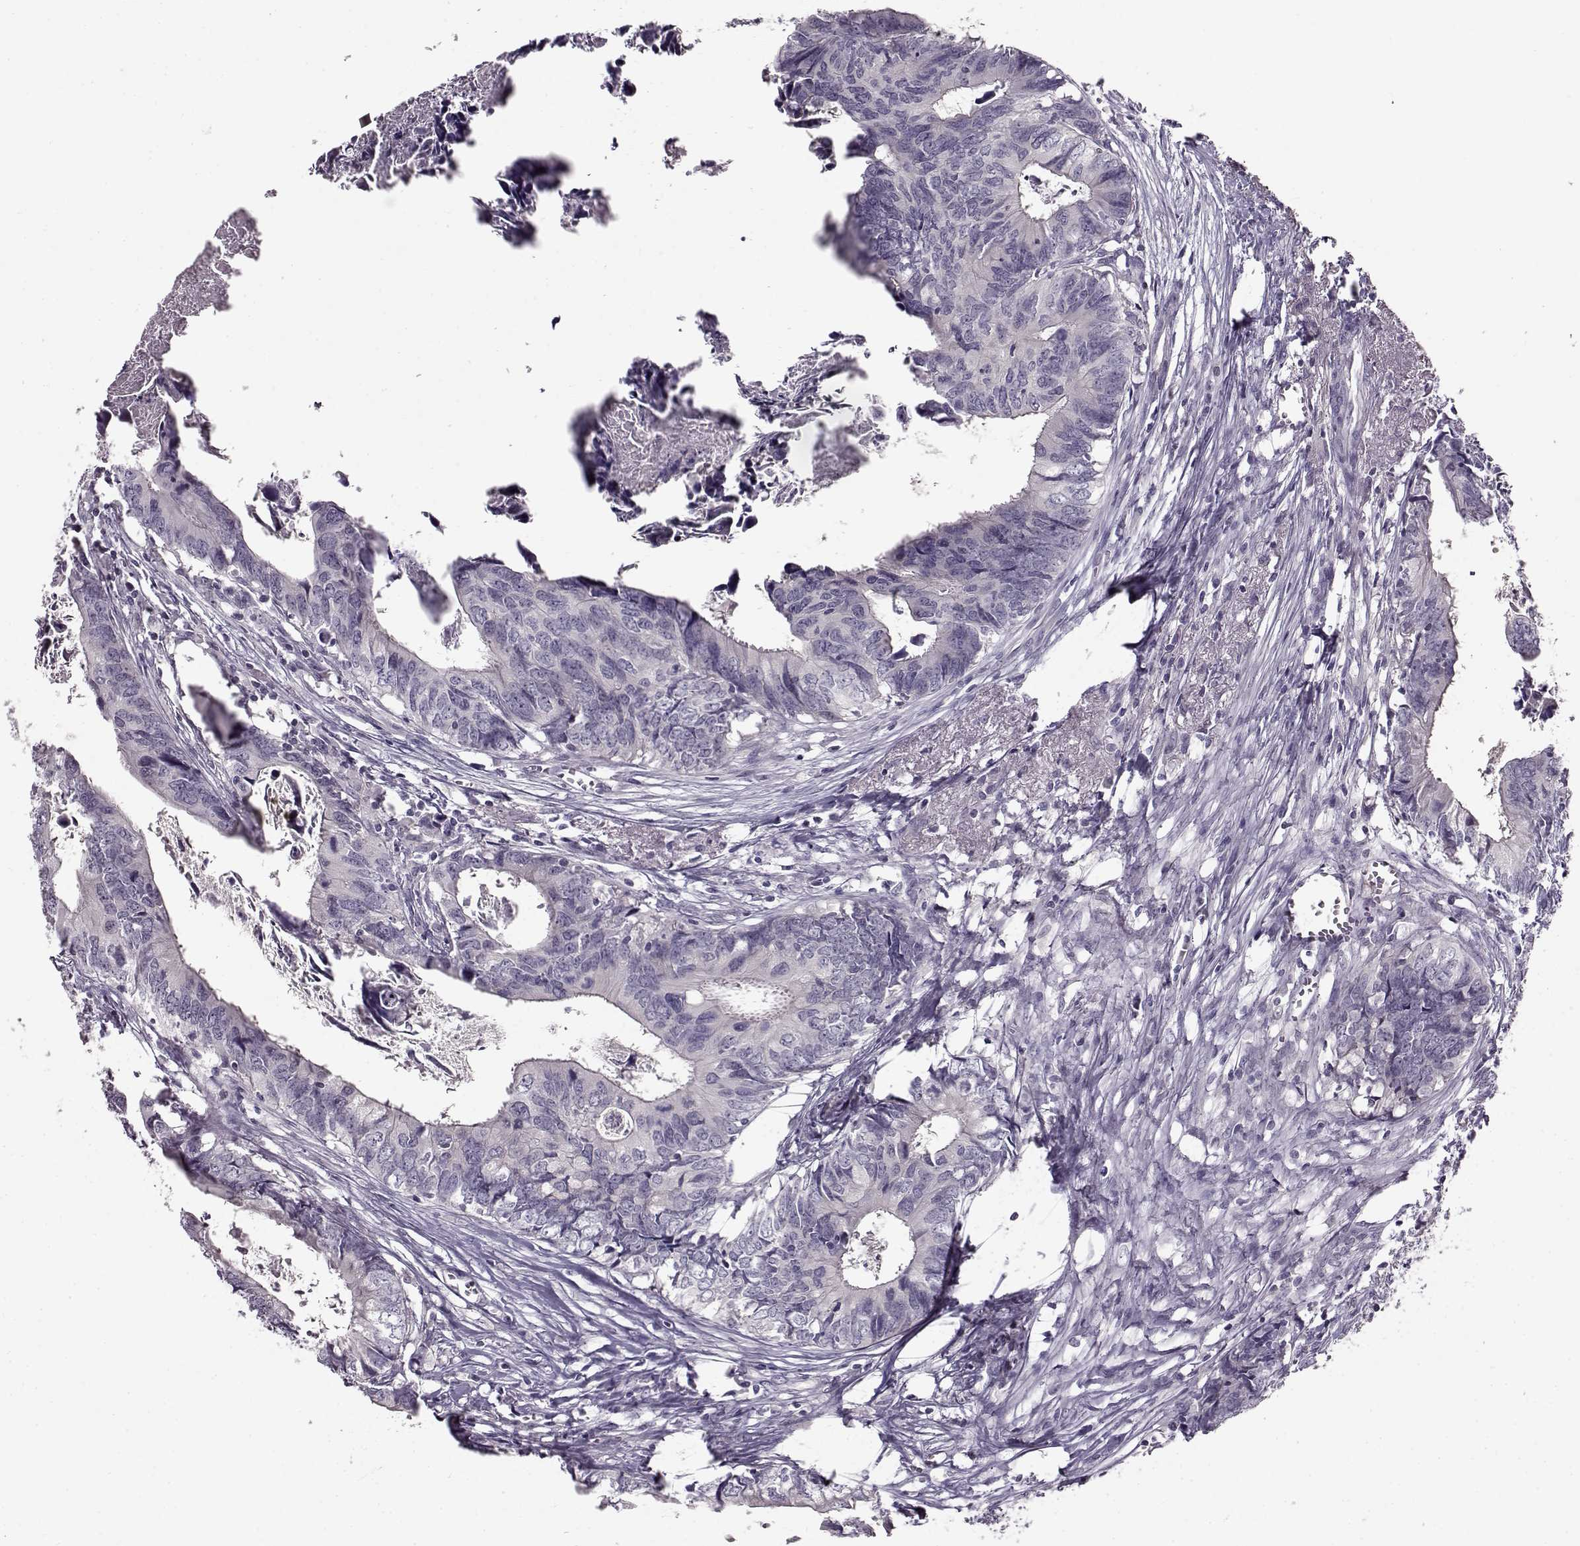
{"staining": {"intensity": "negative", "quantity": "none", "location": "none"}, "tissue": "colorectal cancer", "cell_type": "Tumor cells", "image_type": "cancer", "snomed": [{"axis": "morphology", "description": "Adenocarcinoma, NOS"}, {"axis": "topography", "description": "Colon"}], "caption": "Tumor cells are negative for brown protein staining in adenocarcinoma (colorectal).", "gene": "RP1L1", "patient": {"sex": "female", "age": 82}}